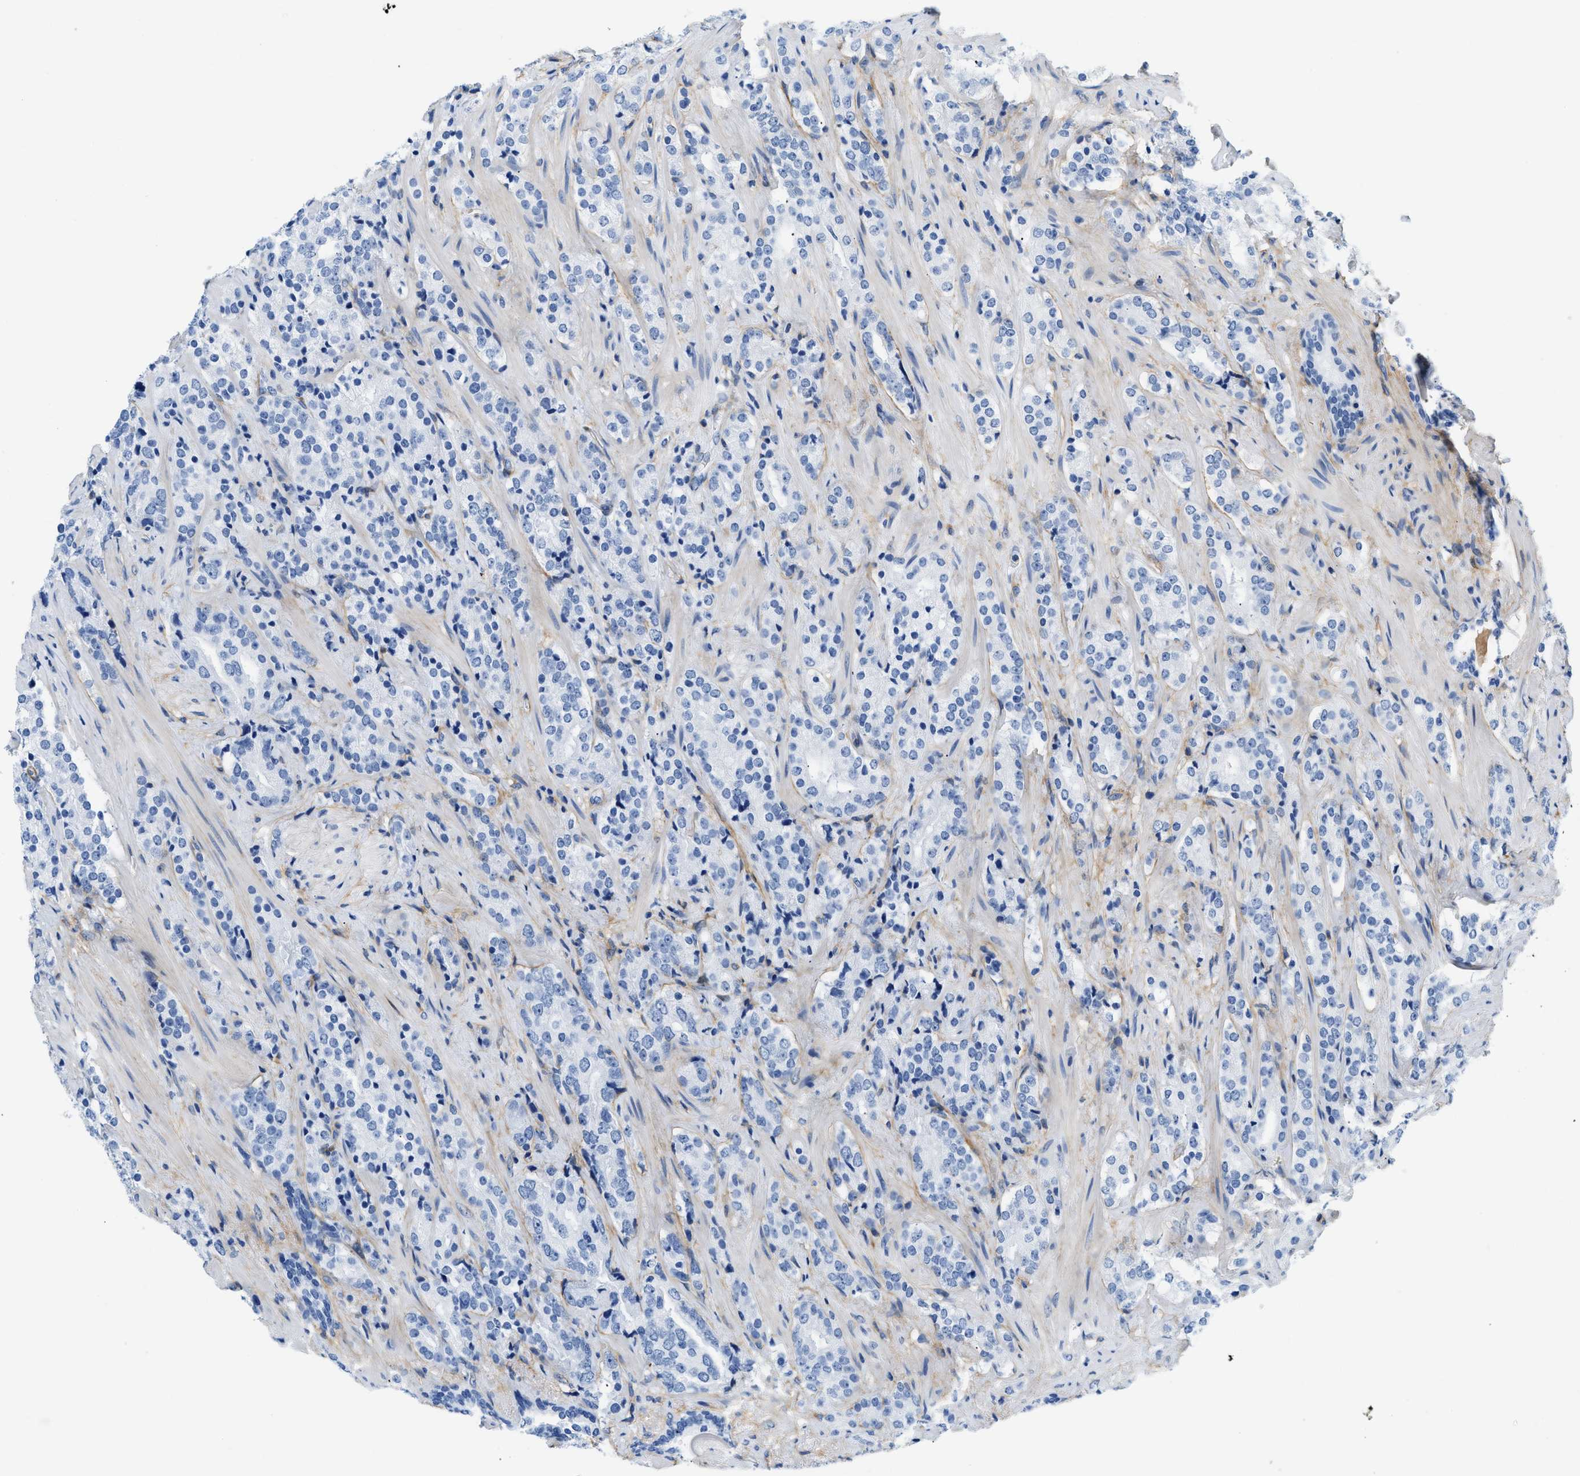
{"staining": {"intensity": "negative", "quantity": "none", "location": "none"}, "tissue": "prostate cancer", "cell_type": "Tumor cells", "image_type": "cancer", "snomed": [{"axis": "morphology", "description": "Adenocarcinoma, High grade"}, {"axis": "topography", "description": "Prostate"}], "caption": "Prostate cancer stained for a protein using immunohistochemistry displays no expression tumor cells.", "gene": "PDGFRB", "patient": {"sex": "male", "age": 71}}